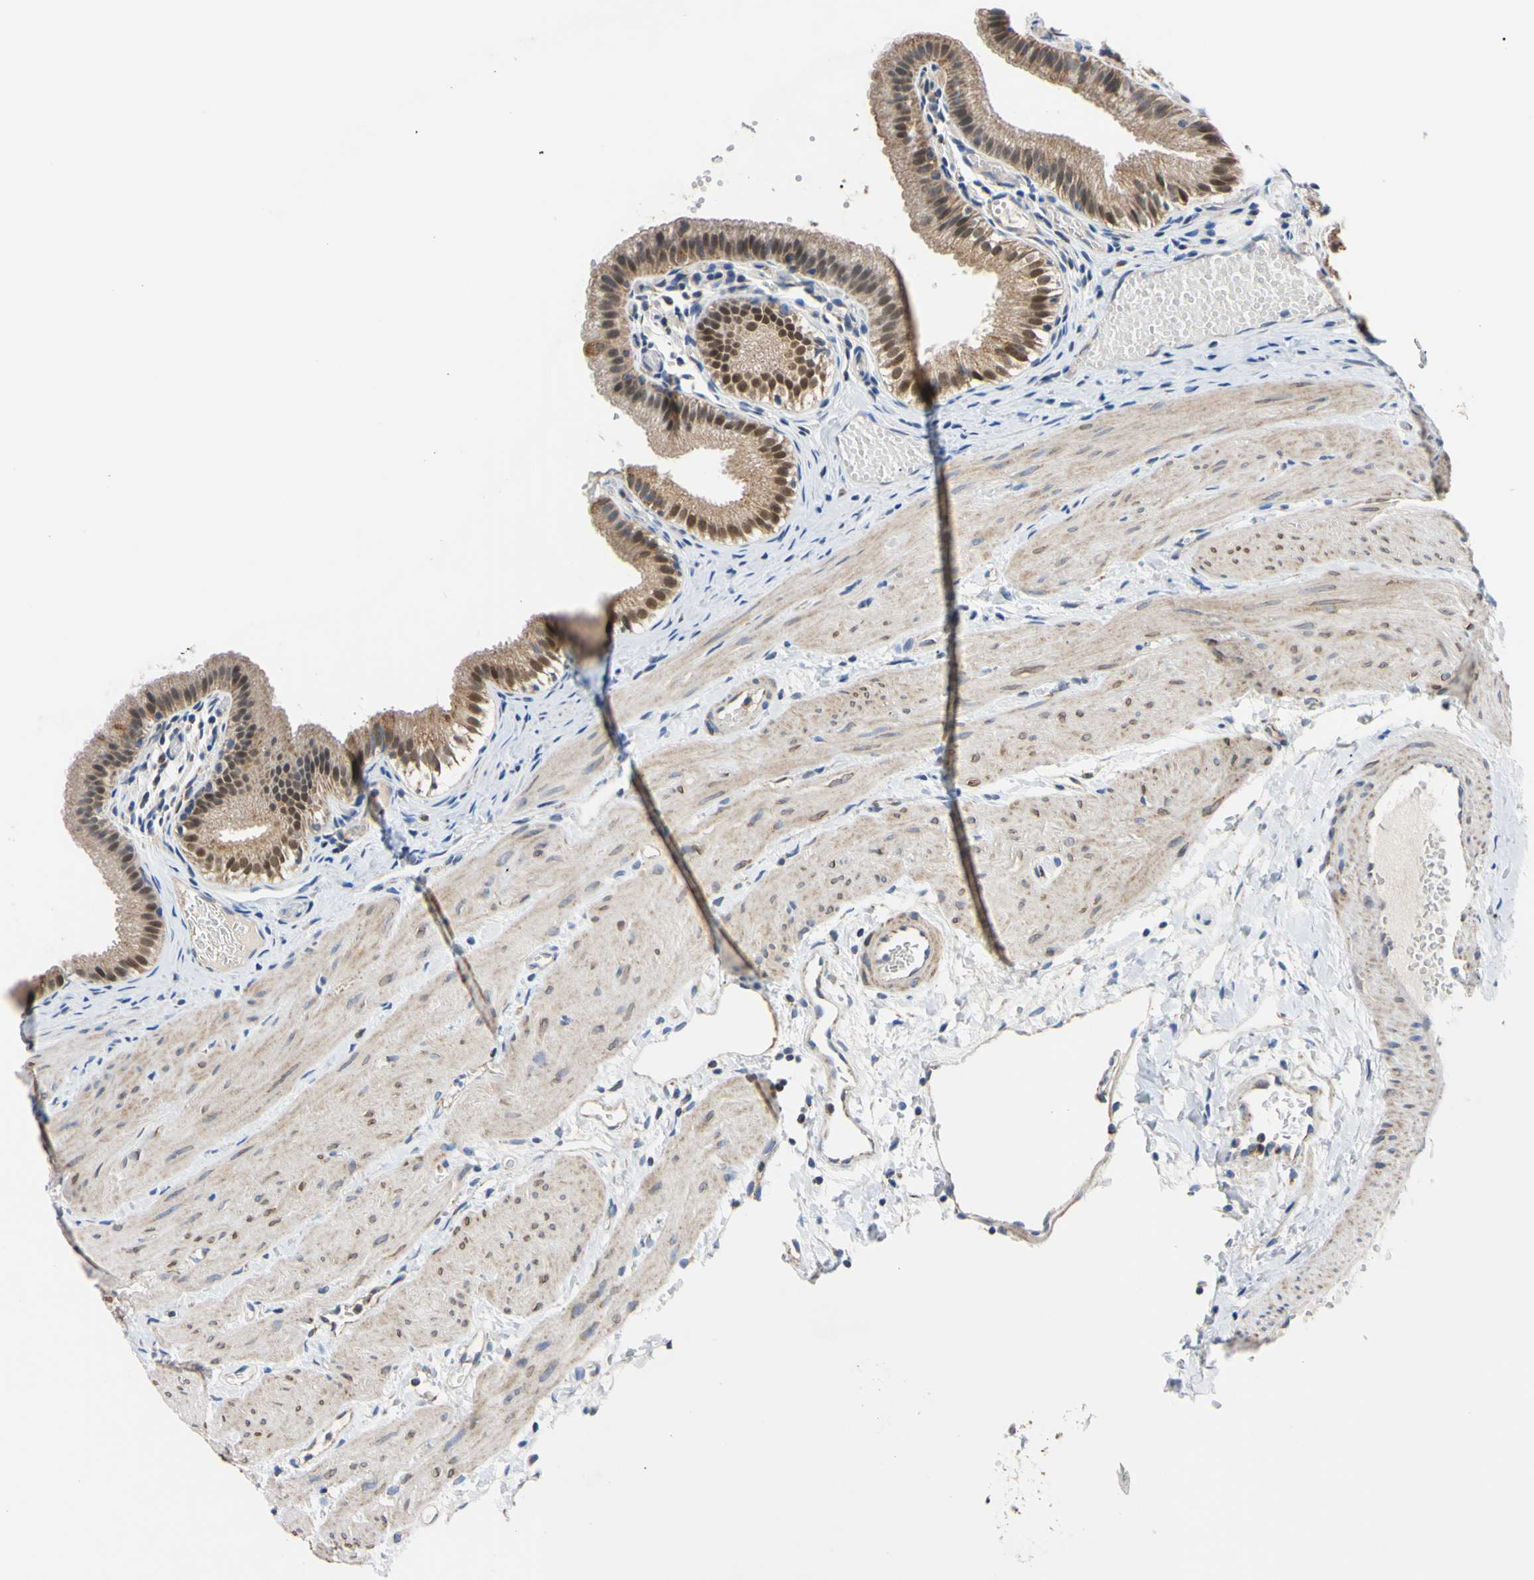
{"staining": {"intensity": "moderate", "quantity": ">75%", "location": "cytoplasmic/membranous,nuclear"}, "tissue": "gallbladder", "cell_type": "Glandular cells", "image_type": "normal", "snomed": [{"axis": "morphology", "description": "Normal tissue, NOS"}, {"axis": "topography", "description": "Gallbladder"}], "caption": "A medium amount of moderate cytoplasmic/membranous,nuclear positivity is appreciated in approximately >75% of glandular cells in unremarkable gallbladder. (DAB IHC with brightfield microscopy, high magnification).", "gene": "CLPP", "patient": {"sex": "female", "age": 26}}